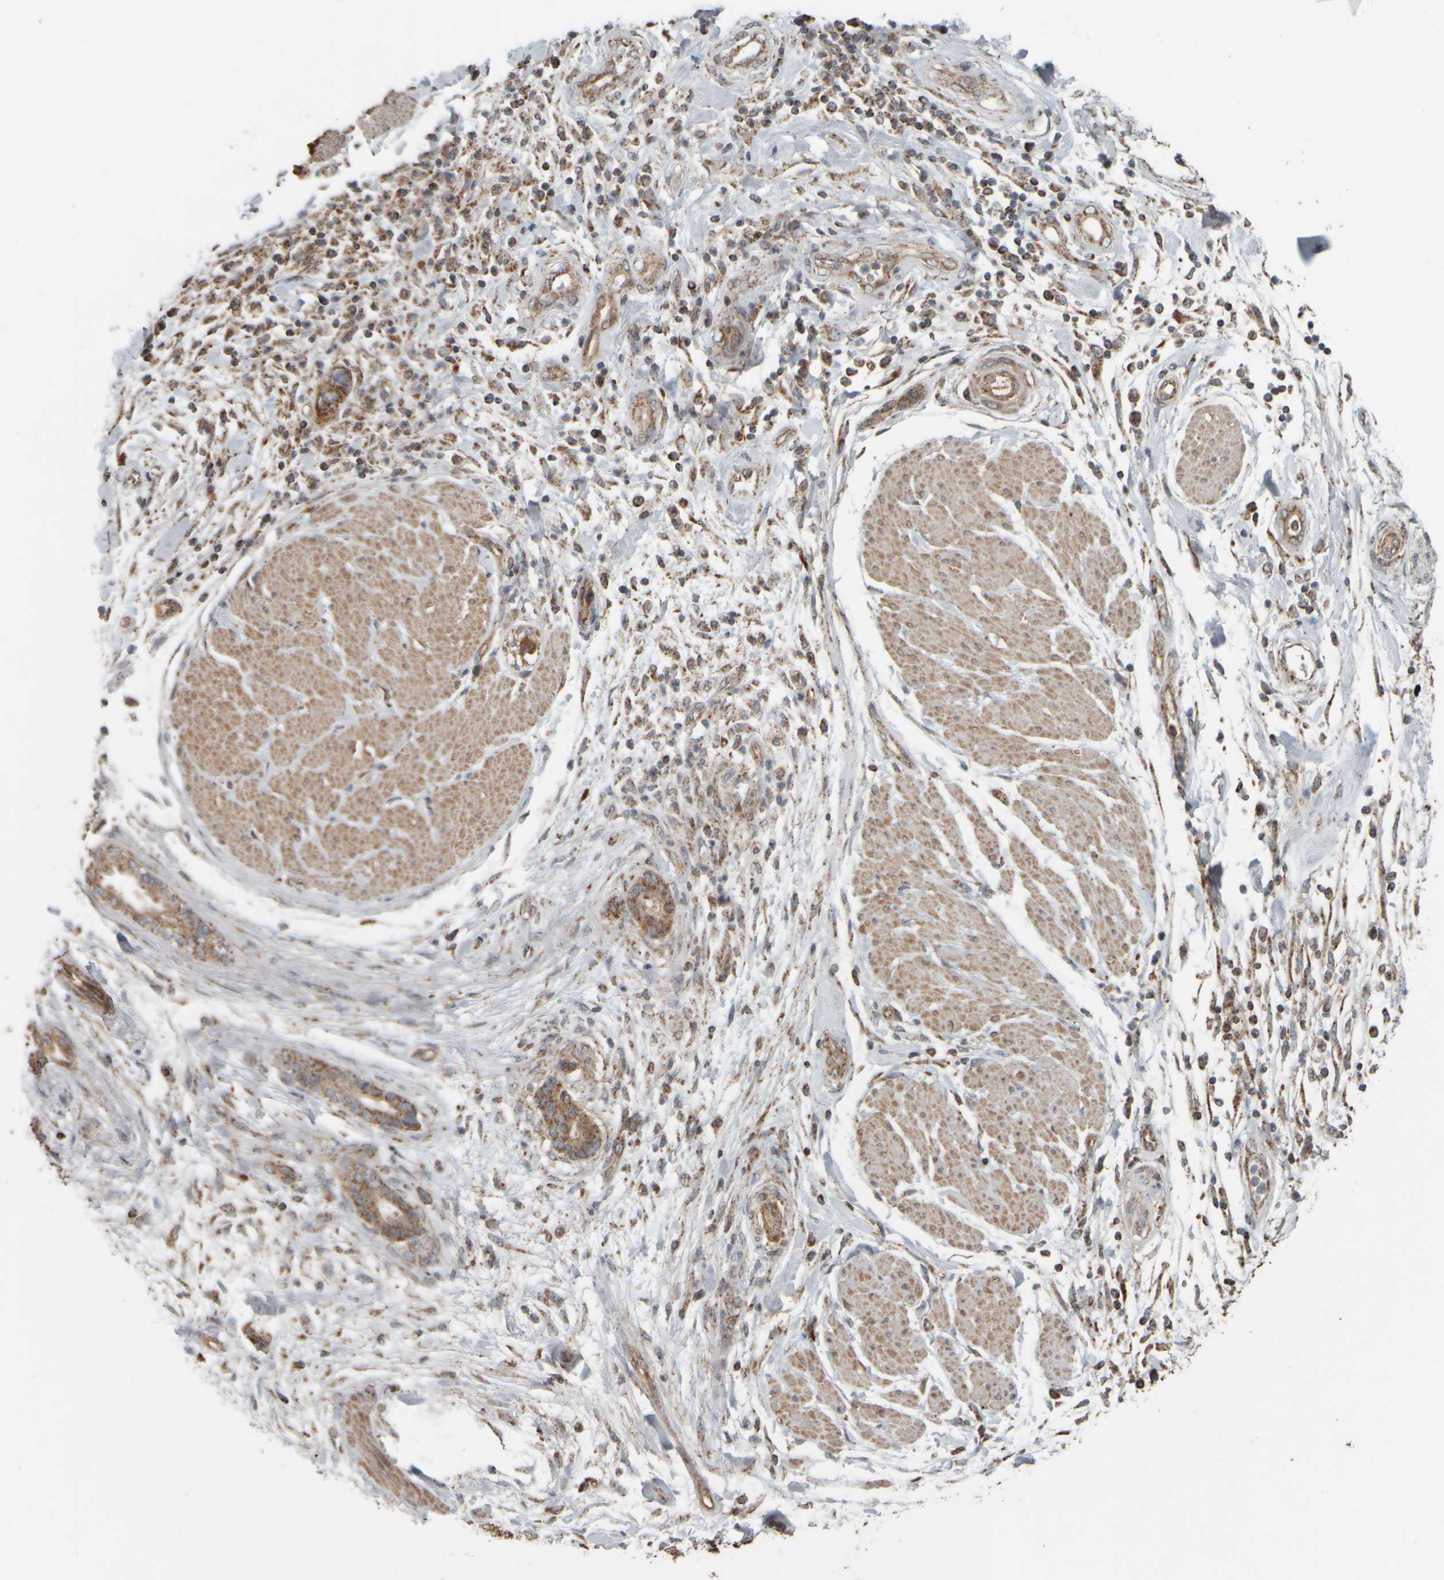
{"staining": {"intensity": "moderate", "quantity": ">75%", "location": "cytoplasmic/membranous"}, "tissue": "pancreatic cancer", "cell_type": "Tumor cells", "image_type": "cancer", "snomed": [{"axis": "morphology", "description": "Normal tissue, NOS"}, {"axis": "morphology", "description": "Adenocarcinoma, NOS"}, {"axis": "topography", "description": "Pancreas"}], "caption": "Immunohistochemistry (IHC) histopathology image of pancreatic cancer stained for a protein (brown), which exhibits medium levels of moderate cytoplasmic/membranous staining in approximately >75% of tumor cells.", "gene": "APBB2", "patient": {"sex": "female", "age": 71}}